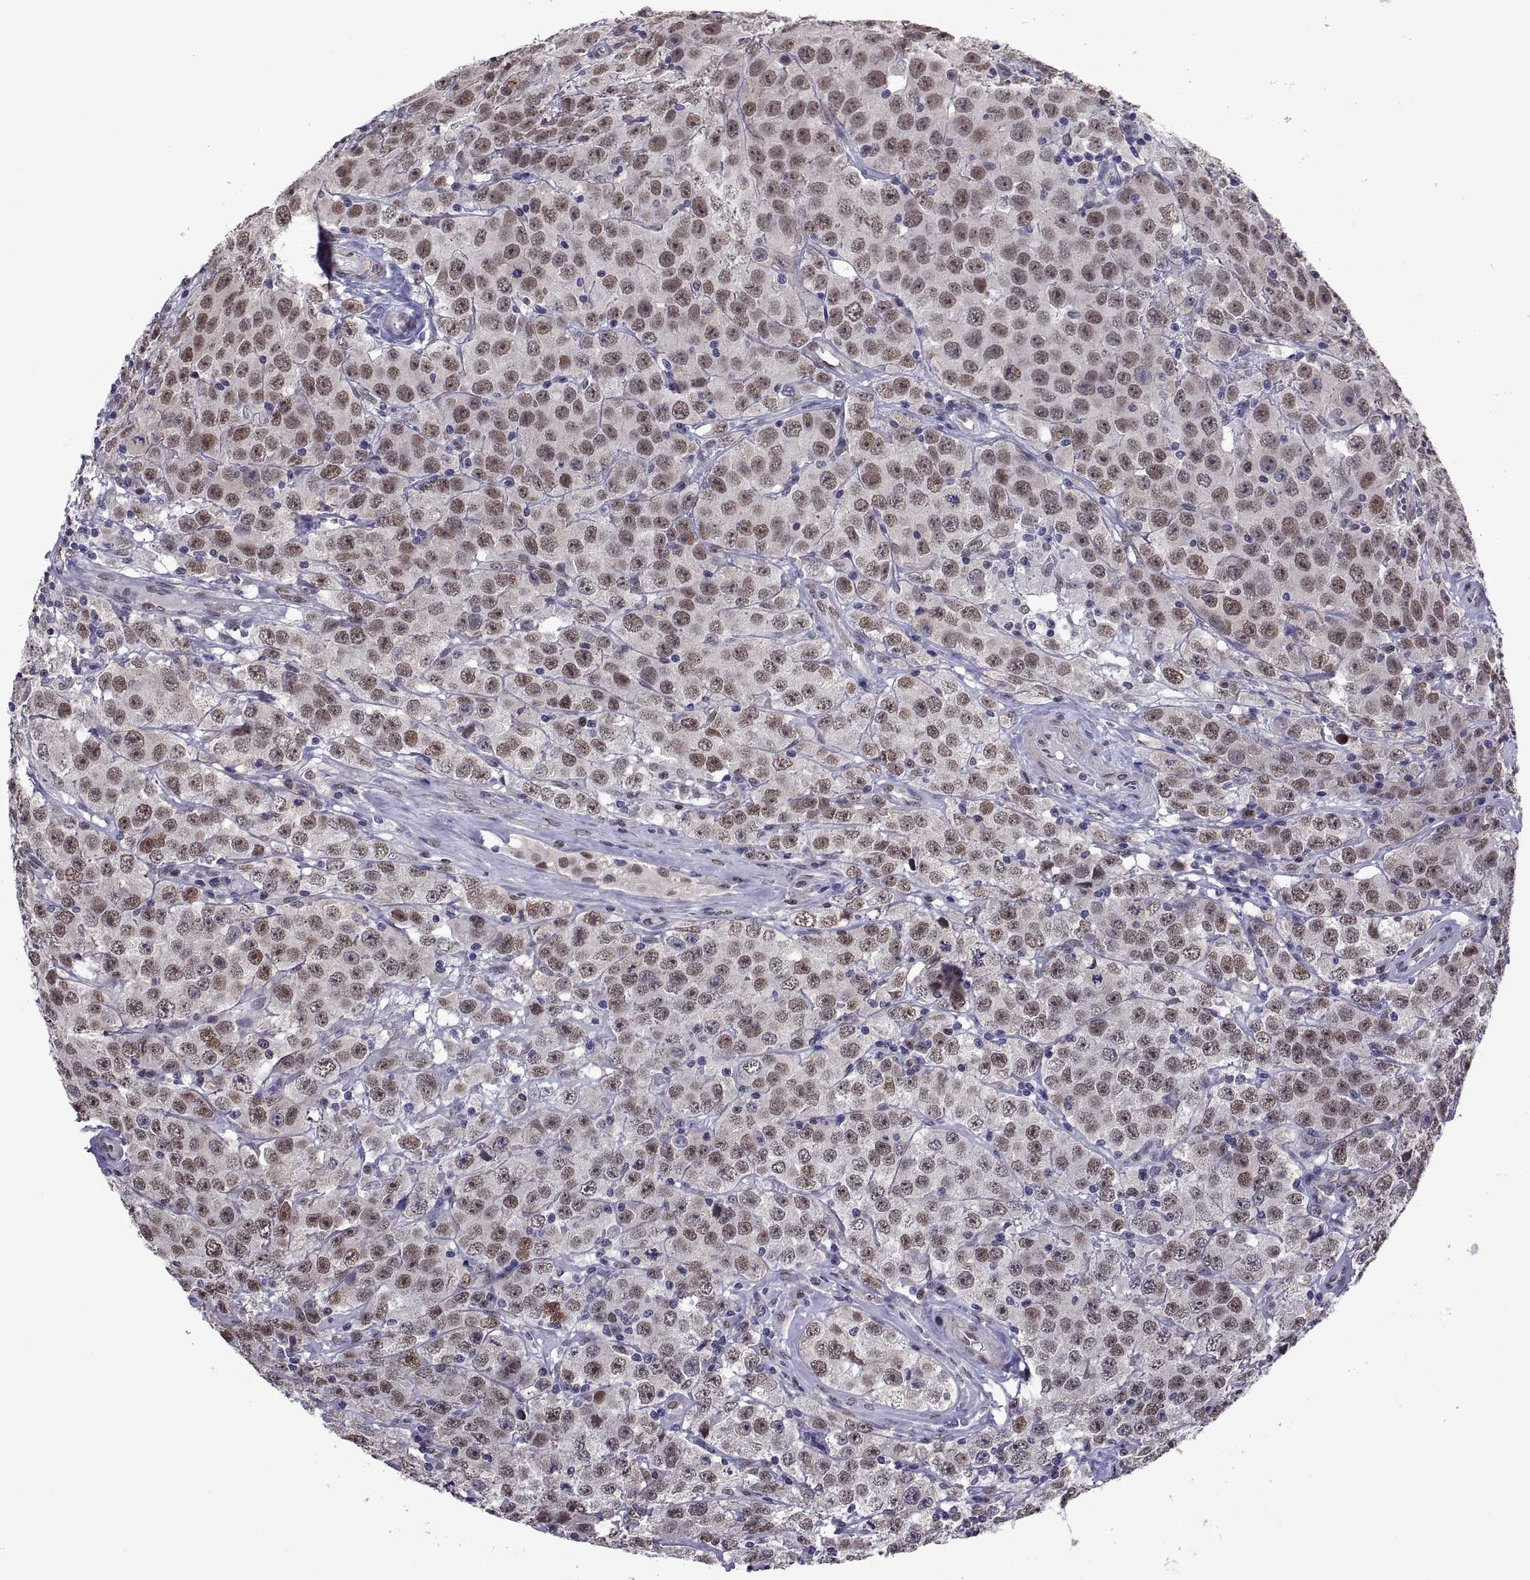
{"staining": {"intensity": "moderate", "quantity": "25%-75%", "location": "nuclear"}, "tissue": "testis cancer", "cell_type": "Tumor cells", "image_type": "cancer", "snomed": [{"axis": "morphology", "description": "Seminoma, NOS"}, {"axis": "topography", "description": "Testis"}], "caption": "Immunohistochemical staining of human seminoma (testis) displays medium levels of moderate nuclear protein positivity in about 25%-75% of tumor cells.", "gene": "NR4A1", "patient": {"sex": "male", "age": 52}}